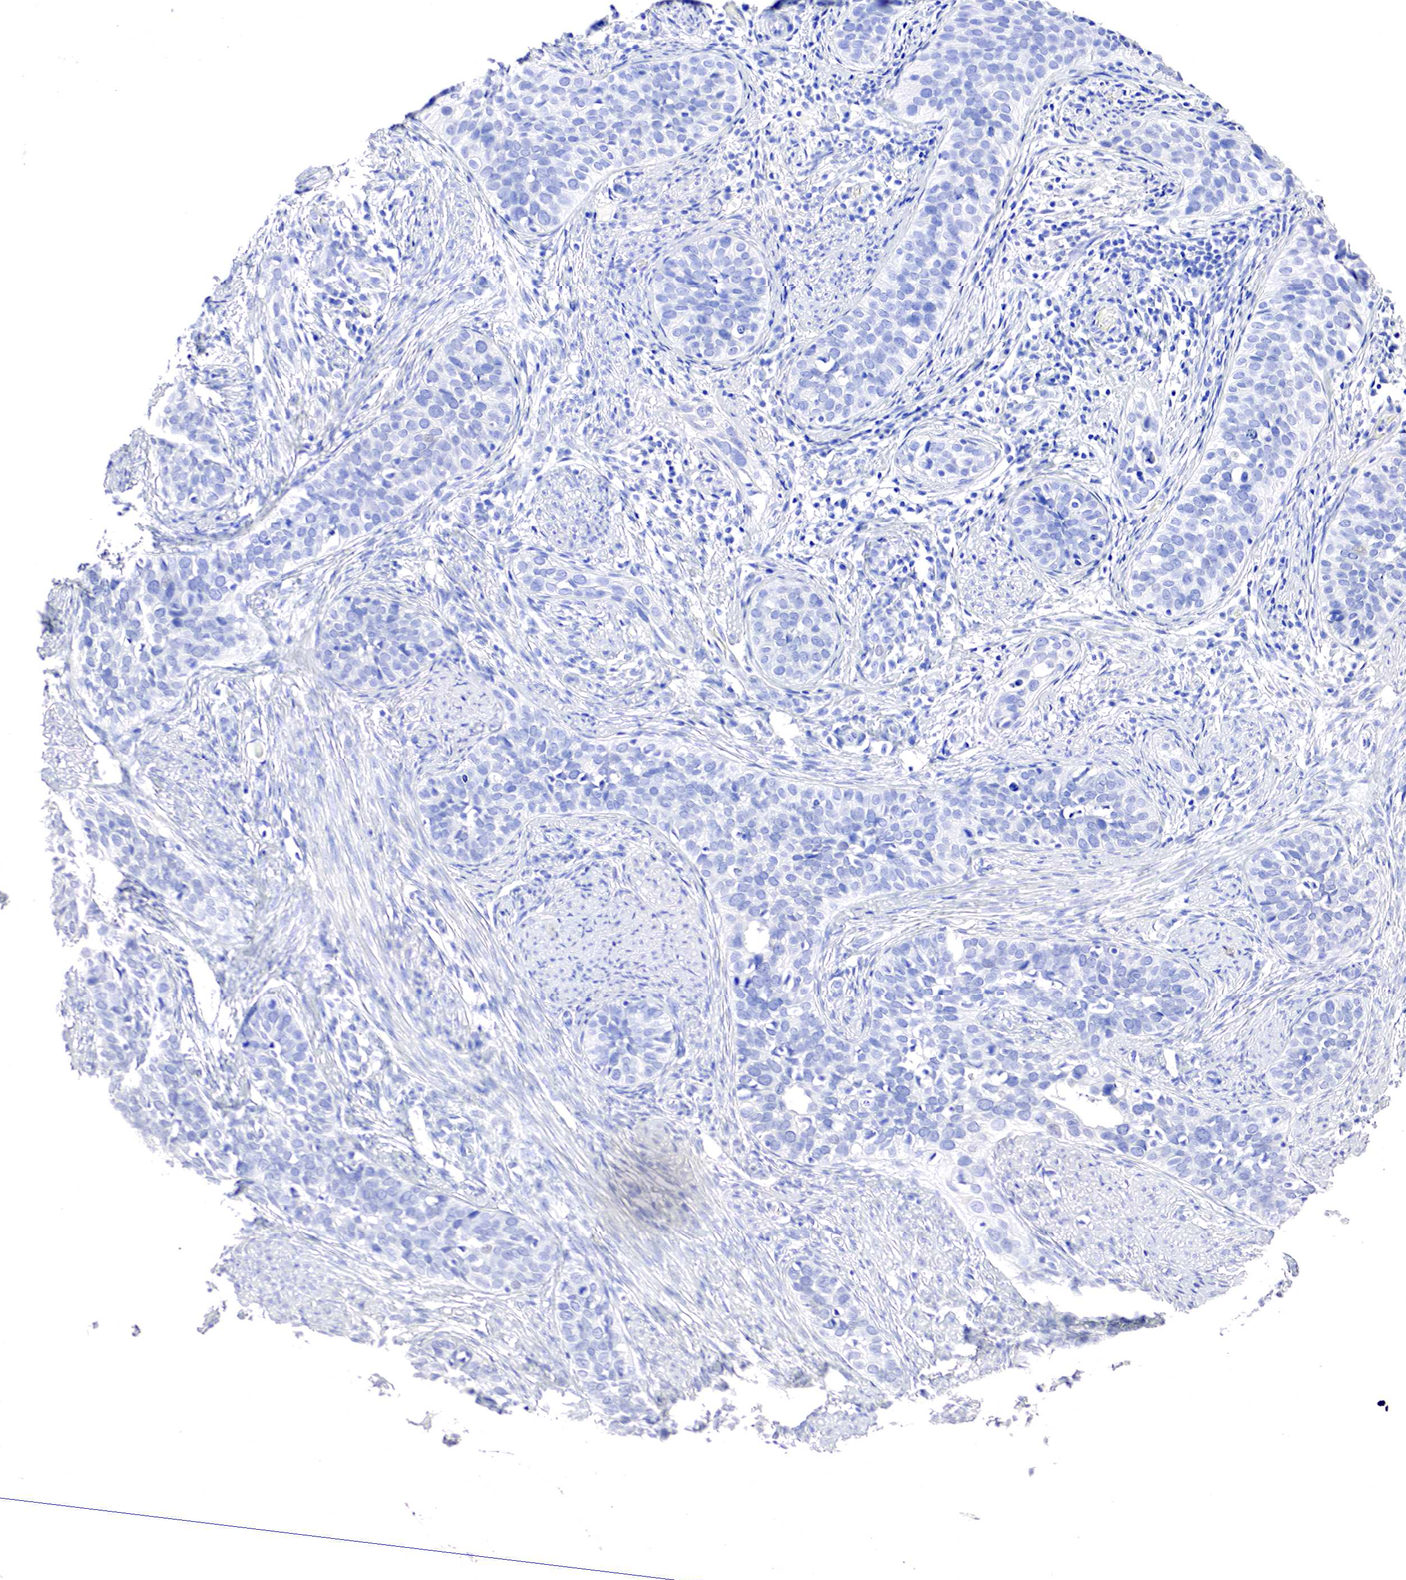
{"staining": {"intensity": "negative", "quantity": "none", "location": "none"}, "tissue": "cervical cancer", "cell_type": "Tumor cells", "image_type": "cancer", "snomed": [{"axis": "morphology", "description": "Squamous cell carcinoma, NOS"}, {"axis": "topography", "description": "Cervix"}], "caption": "The image exhibits no significant expression in tumor cells of cervical cancer (squamous cell carcinoma).", "gene": "OTC", "patient": {"sex": "female", "age": 31}}